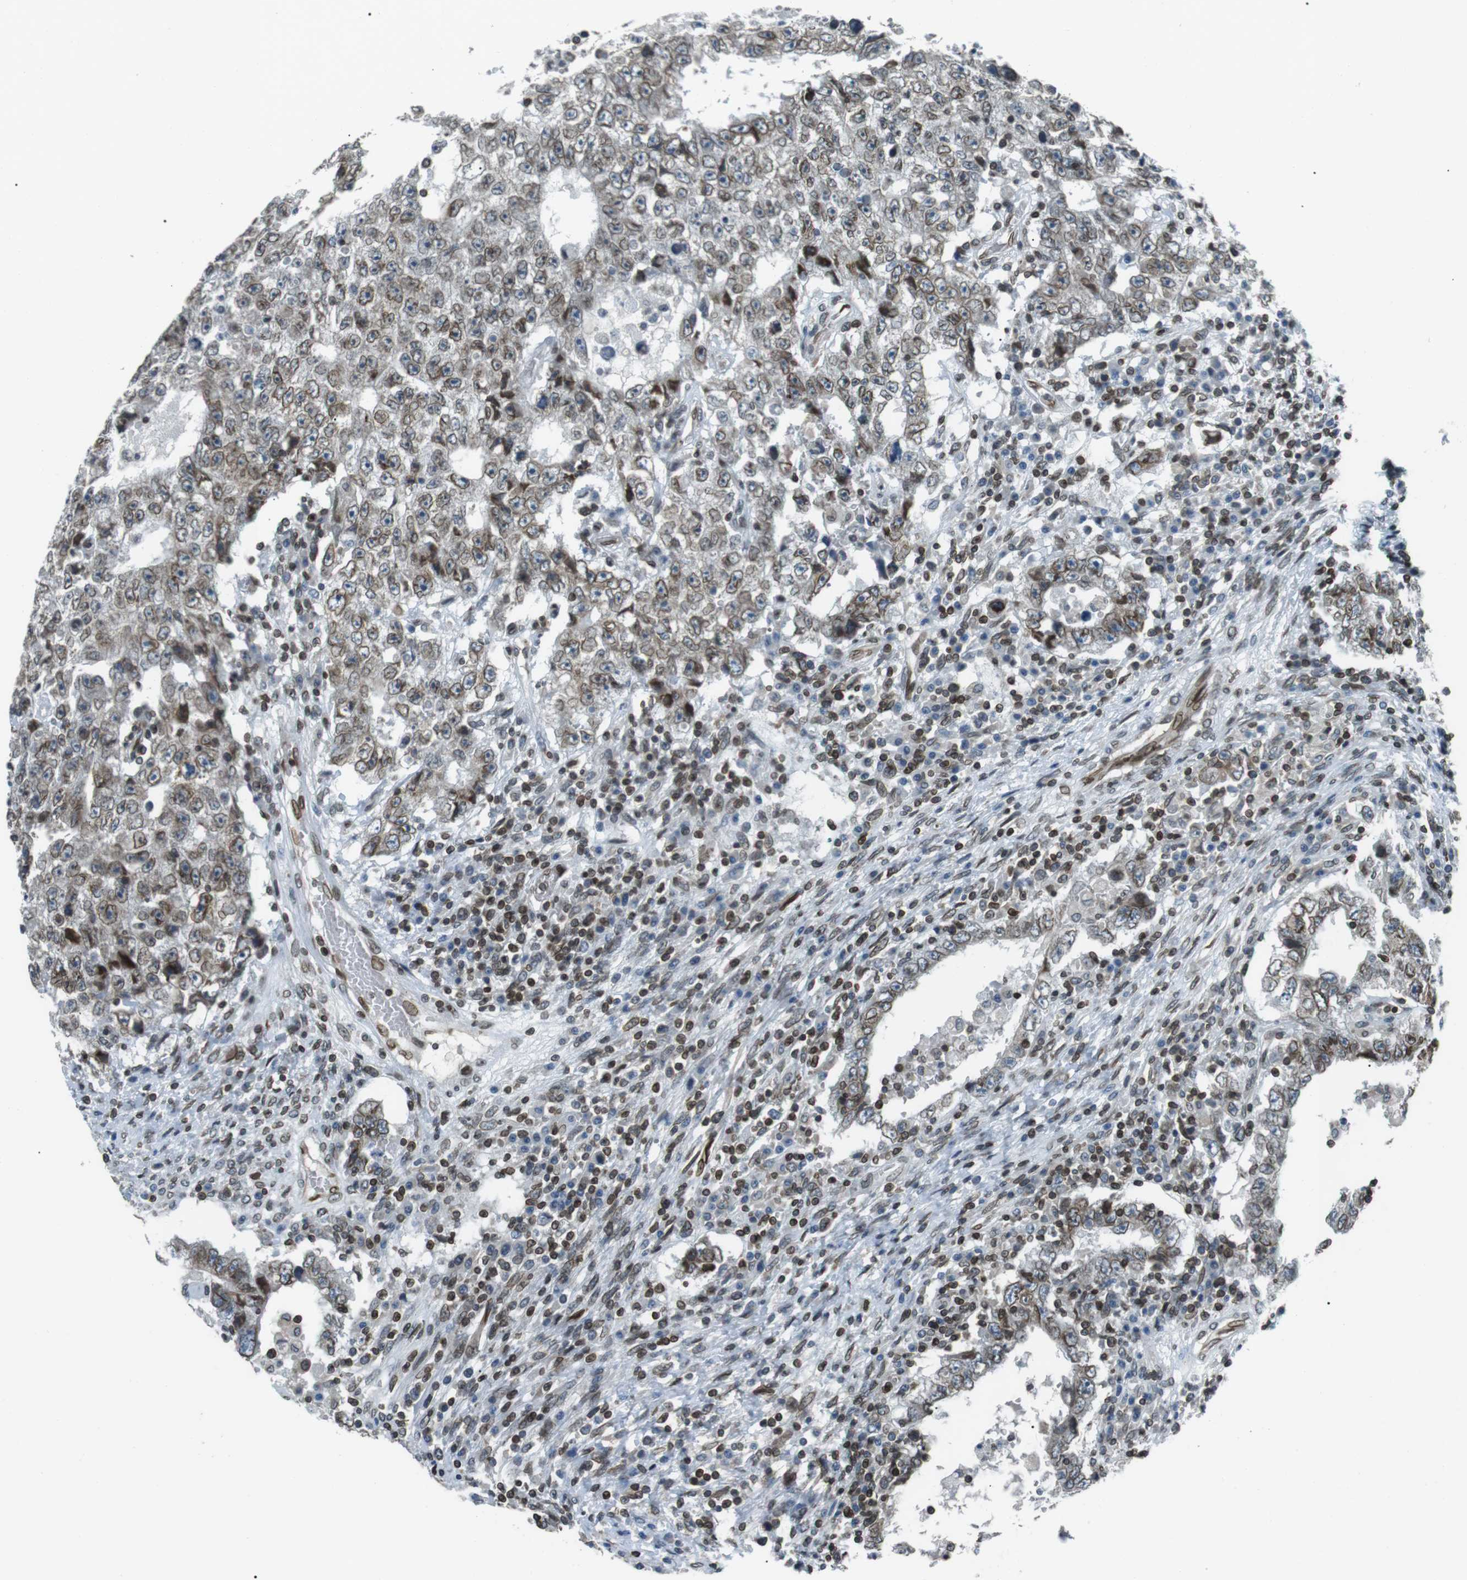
{"staining": {"intensity": "moderate", "quantity": ">75%", "location": "cytoplasmic/membranous,nuclear"}, "tissue": "testis cancer", "cell_type": "Tumor cells", "image_type": "cancer", "snomed": [{"axis": "morphology", "description": "Carcinoma, Embryonal, NOS"}, {"axis": "topography", "description": "Testis"}], "caption": "Tumor cells show medium levels of moderate cytoplasmic/membranous and nuclear expression in approximately >75% of cells in human testis cancer.", "gene": "TMX4", "patient": {"sex": "male", "age": 26}}